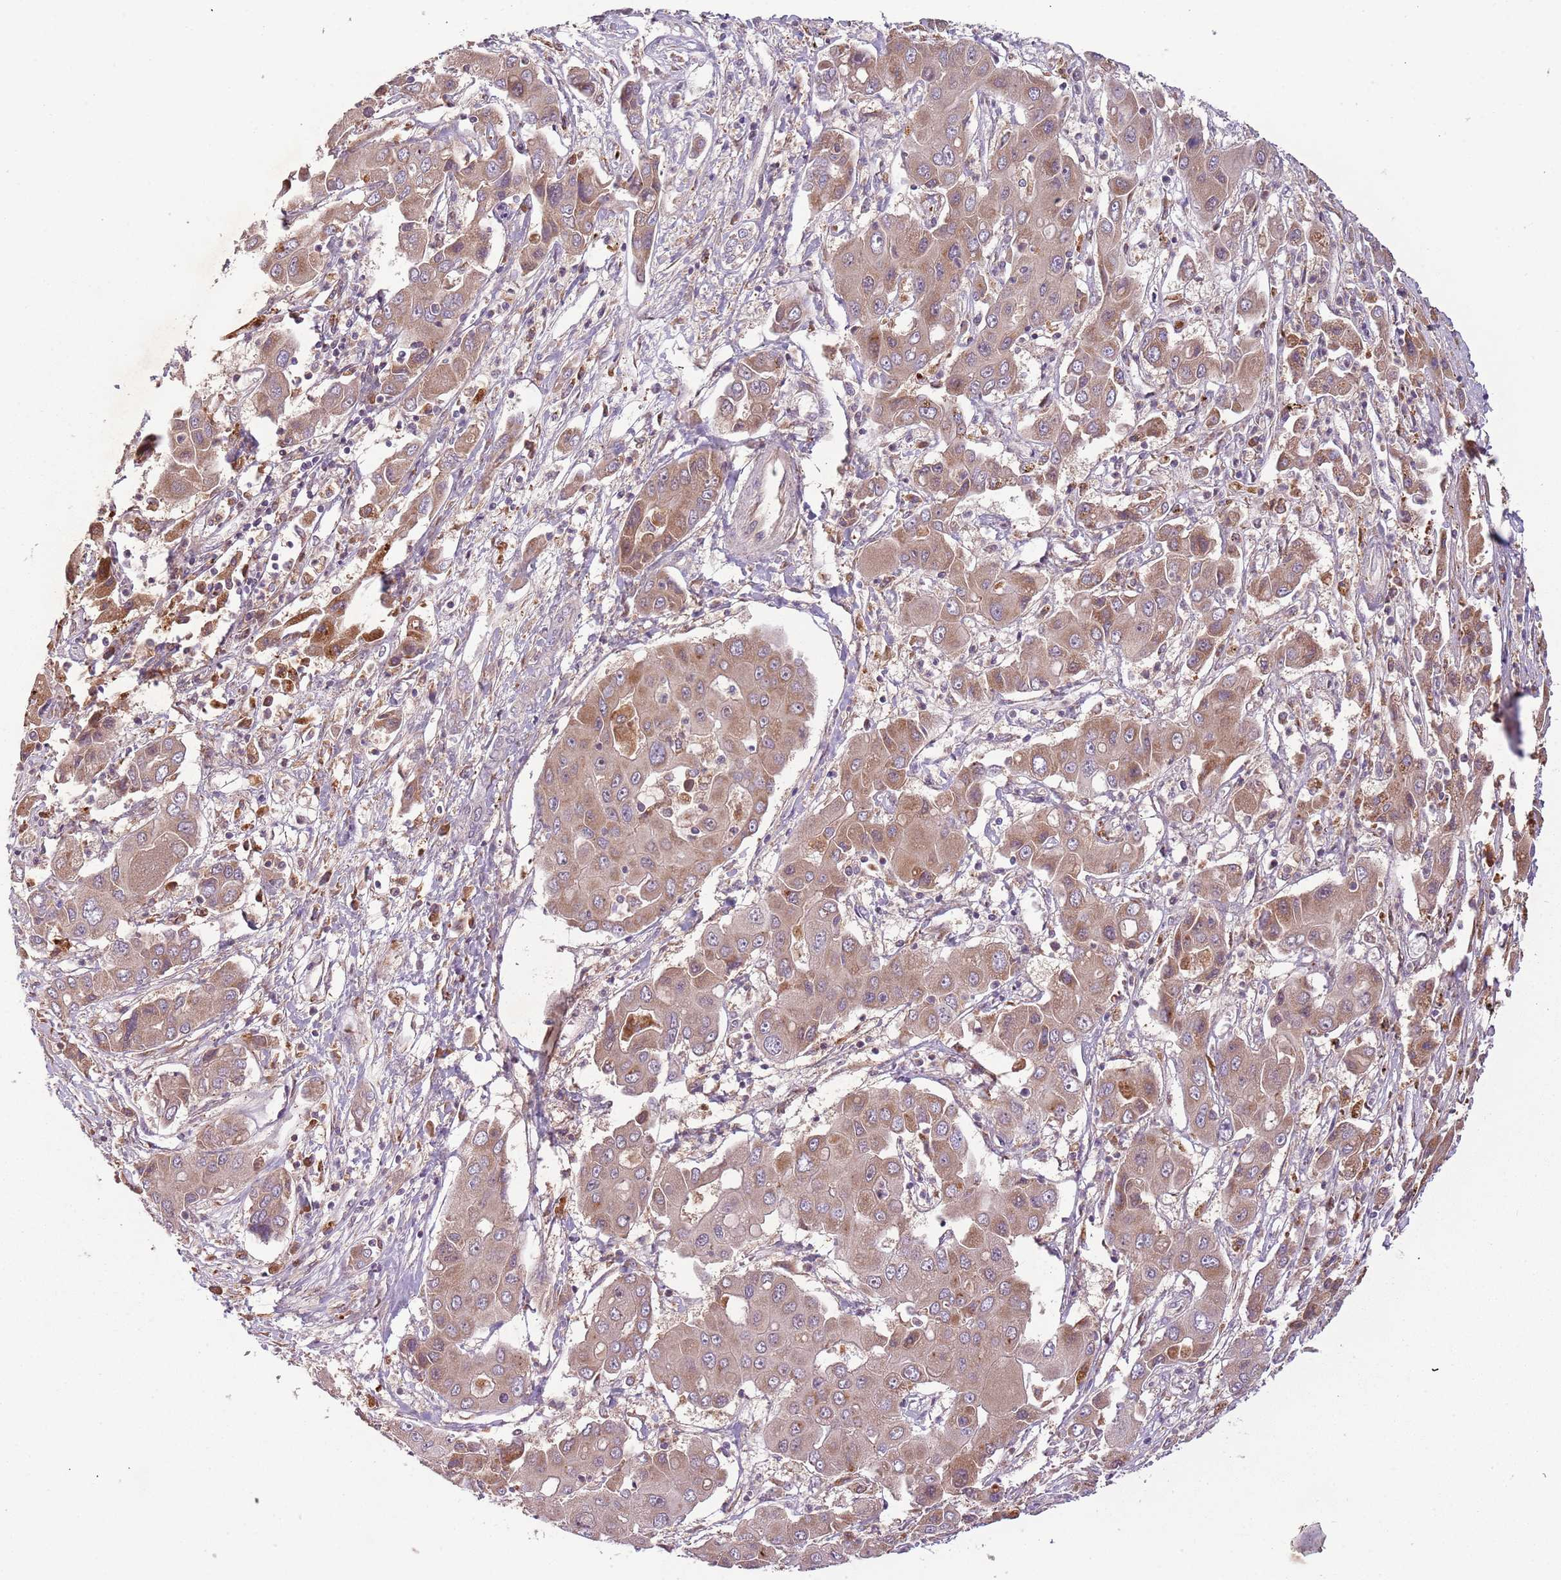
{"staining": {"intensity": "moderate", "quantity": ">75%", "location": "cytoplasmic/membranous"}, "tissue": "liver cancer", "cell_type": "Tumor cells", "image_type": "cancer", "snomed": [{"axis": "morphology", "description": "Cholangiocarcinoma"}, {"axis": "topography", "description": "Liver"}], "caption": "Liver cancer was stained to show a protein in brown. There is medium levels of moderate cytoplasmic/membranous expression in approximately >75% of tumor cells. Immunohistochemistry stains the protein of interest in brown and the nuclei are stained blue.", "gene": "FECH", "patient": {"sex": "male", "age": 67}}